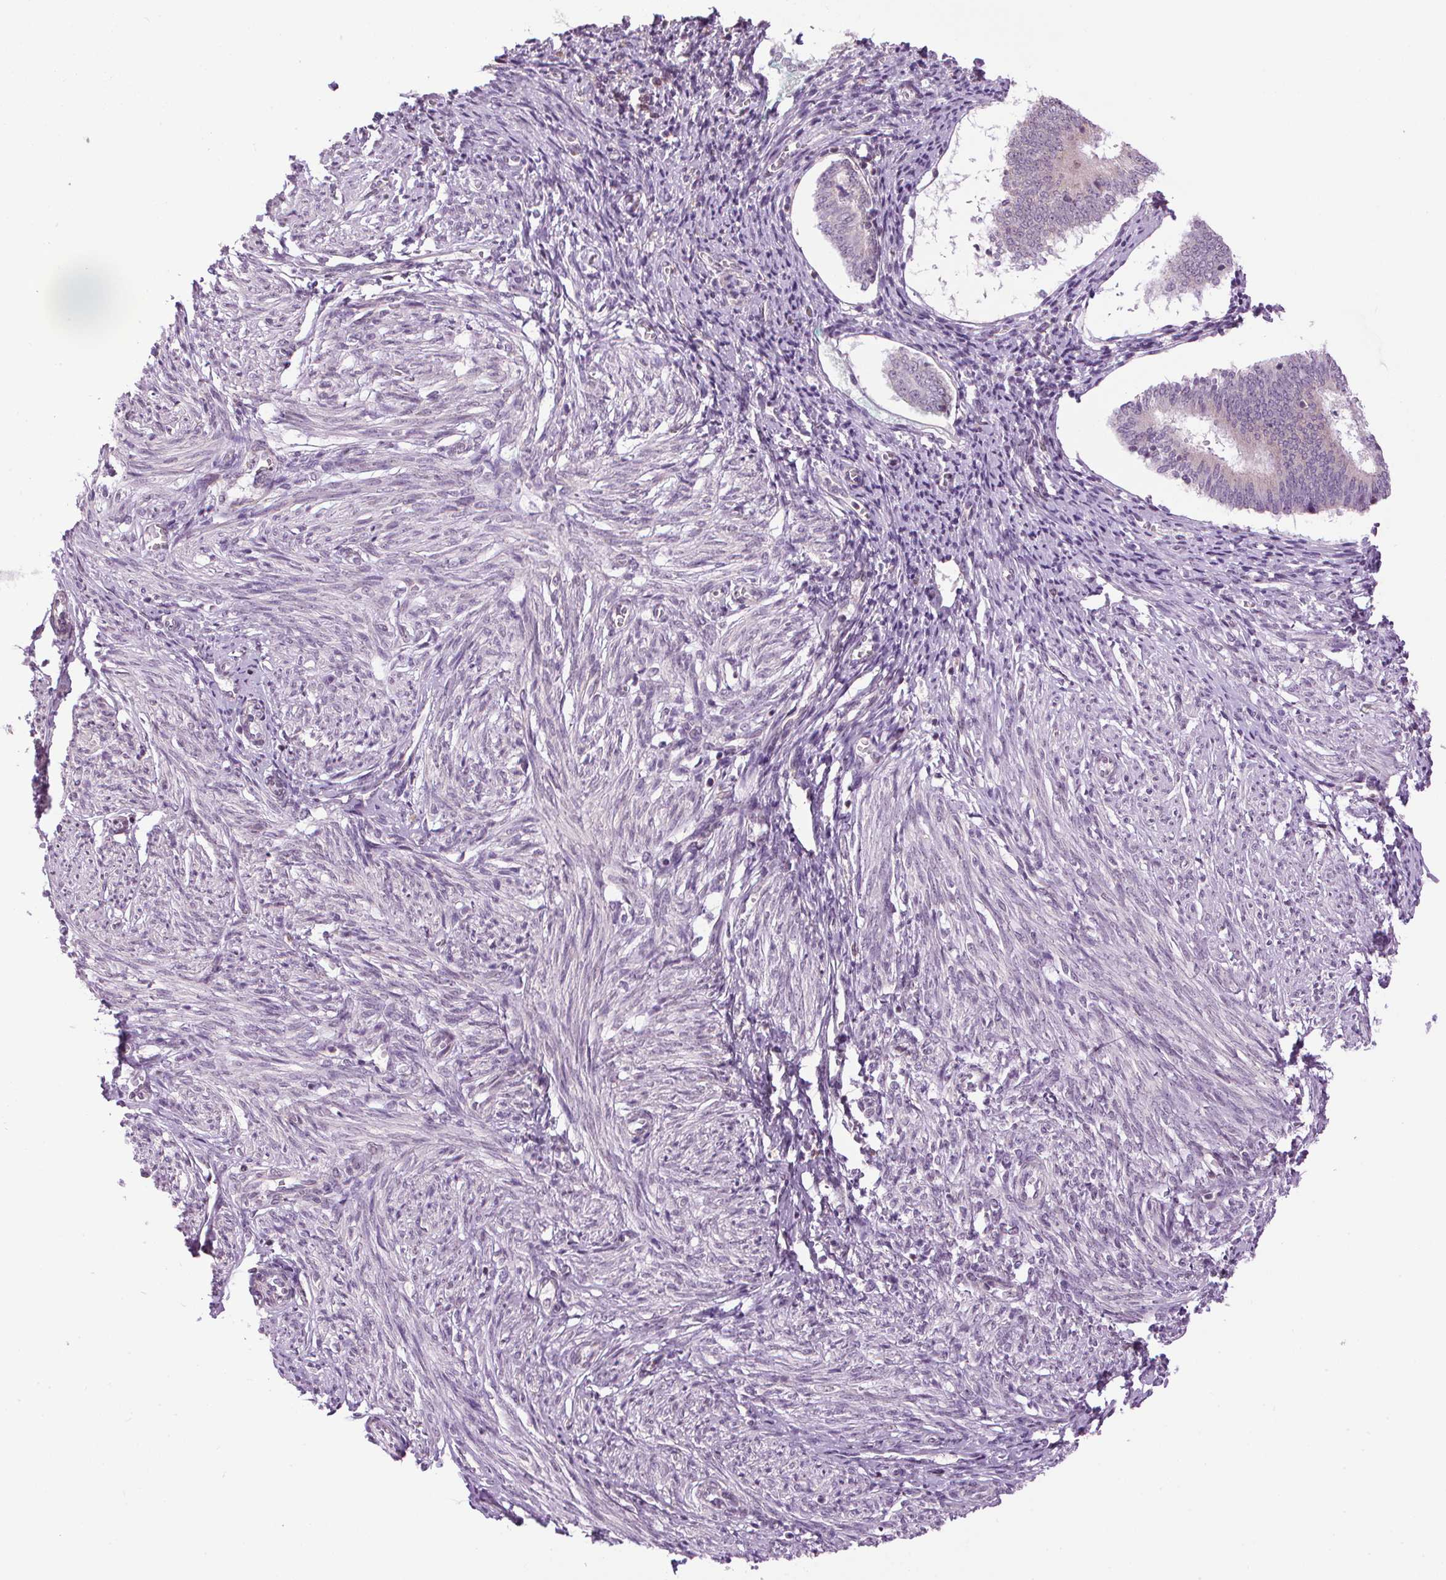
{"staining": {"intensity": "negative", "quantity": "none", "location": "none"}, "tissue": "endometrium", "cell_type": "Cells in endometrial stroma", "image_type": "normal", "snomed": [{"axis": "morphology", "description": "Normal tissue, NOS"}, {"axis": "topography", "description": "Endometrium"}], "caption": "The image reveals no significant positivity in cells in endometrial stroma of endometrium.", "gene": "SMIM13", "patient": {"sex": "female", "age": 50}}